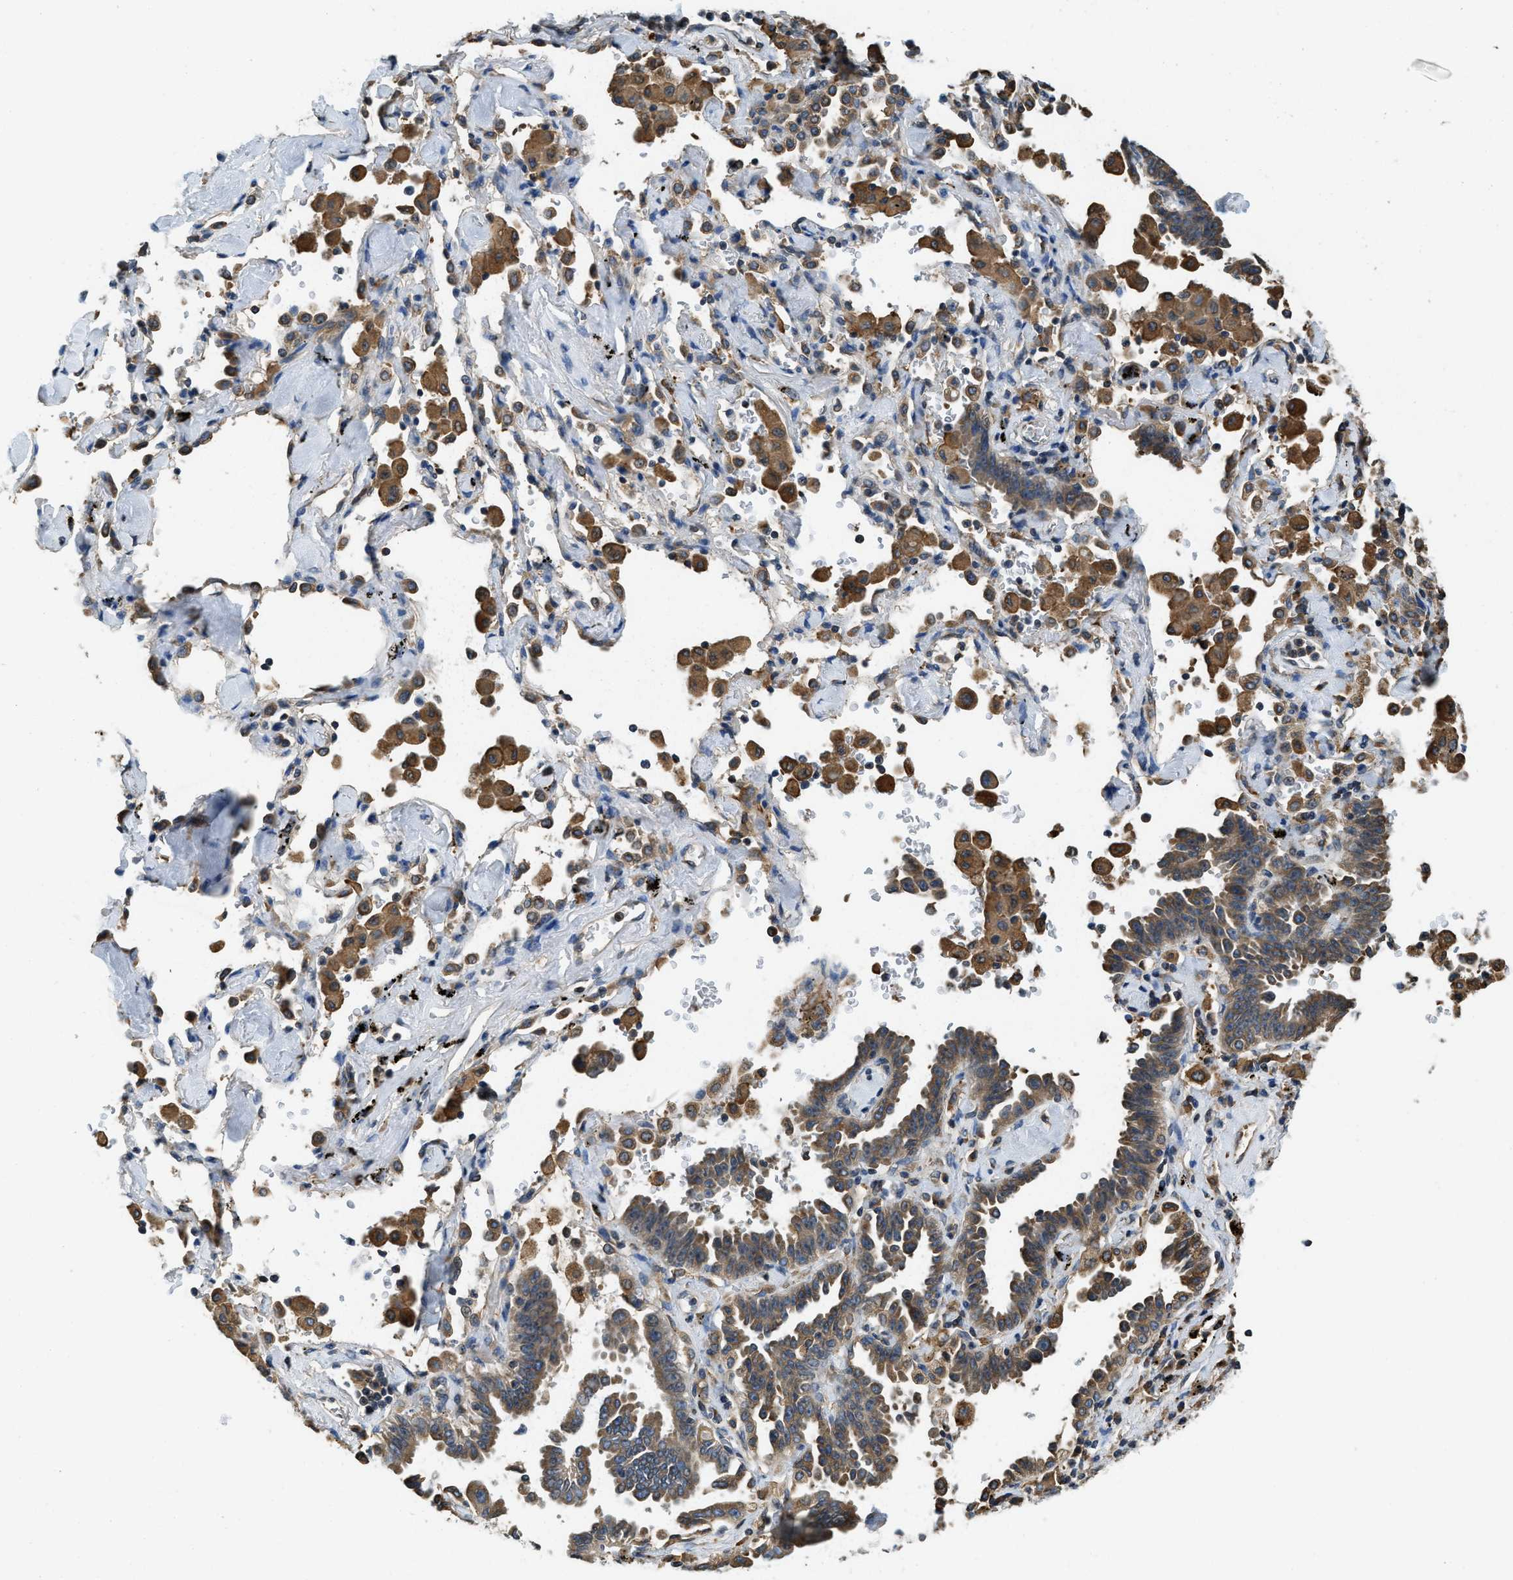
{"staining": {"intensity": "moderate", "quantity": ">75%", "location": "cytoplasmic/membranous"}, "tissue": "lung cancer", "cell_type": "Tumor cells", "image_type": "cancer", "snomed": [{"axis": "morphology", "description": "Adenocarcinoma, NOS"}, {"axis": "topography", "description": "Lung"}], "caption": "Moderate cytoplasmic/membranous positivity is present in about >75% of tumor cells in lung cancer (adenocarcinoma). Nuclei are stained in blue.", "gene": "BCAP31", "patient": {"sex": "female", "age": 64}}